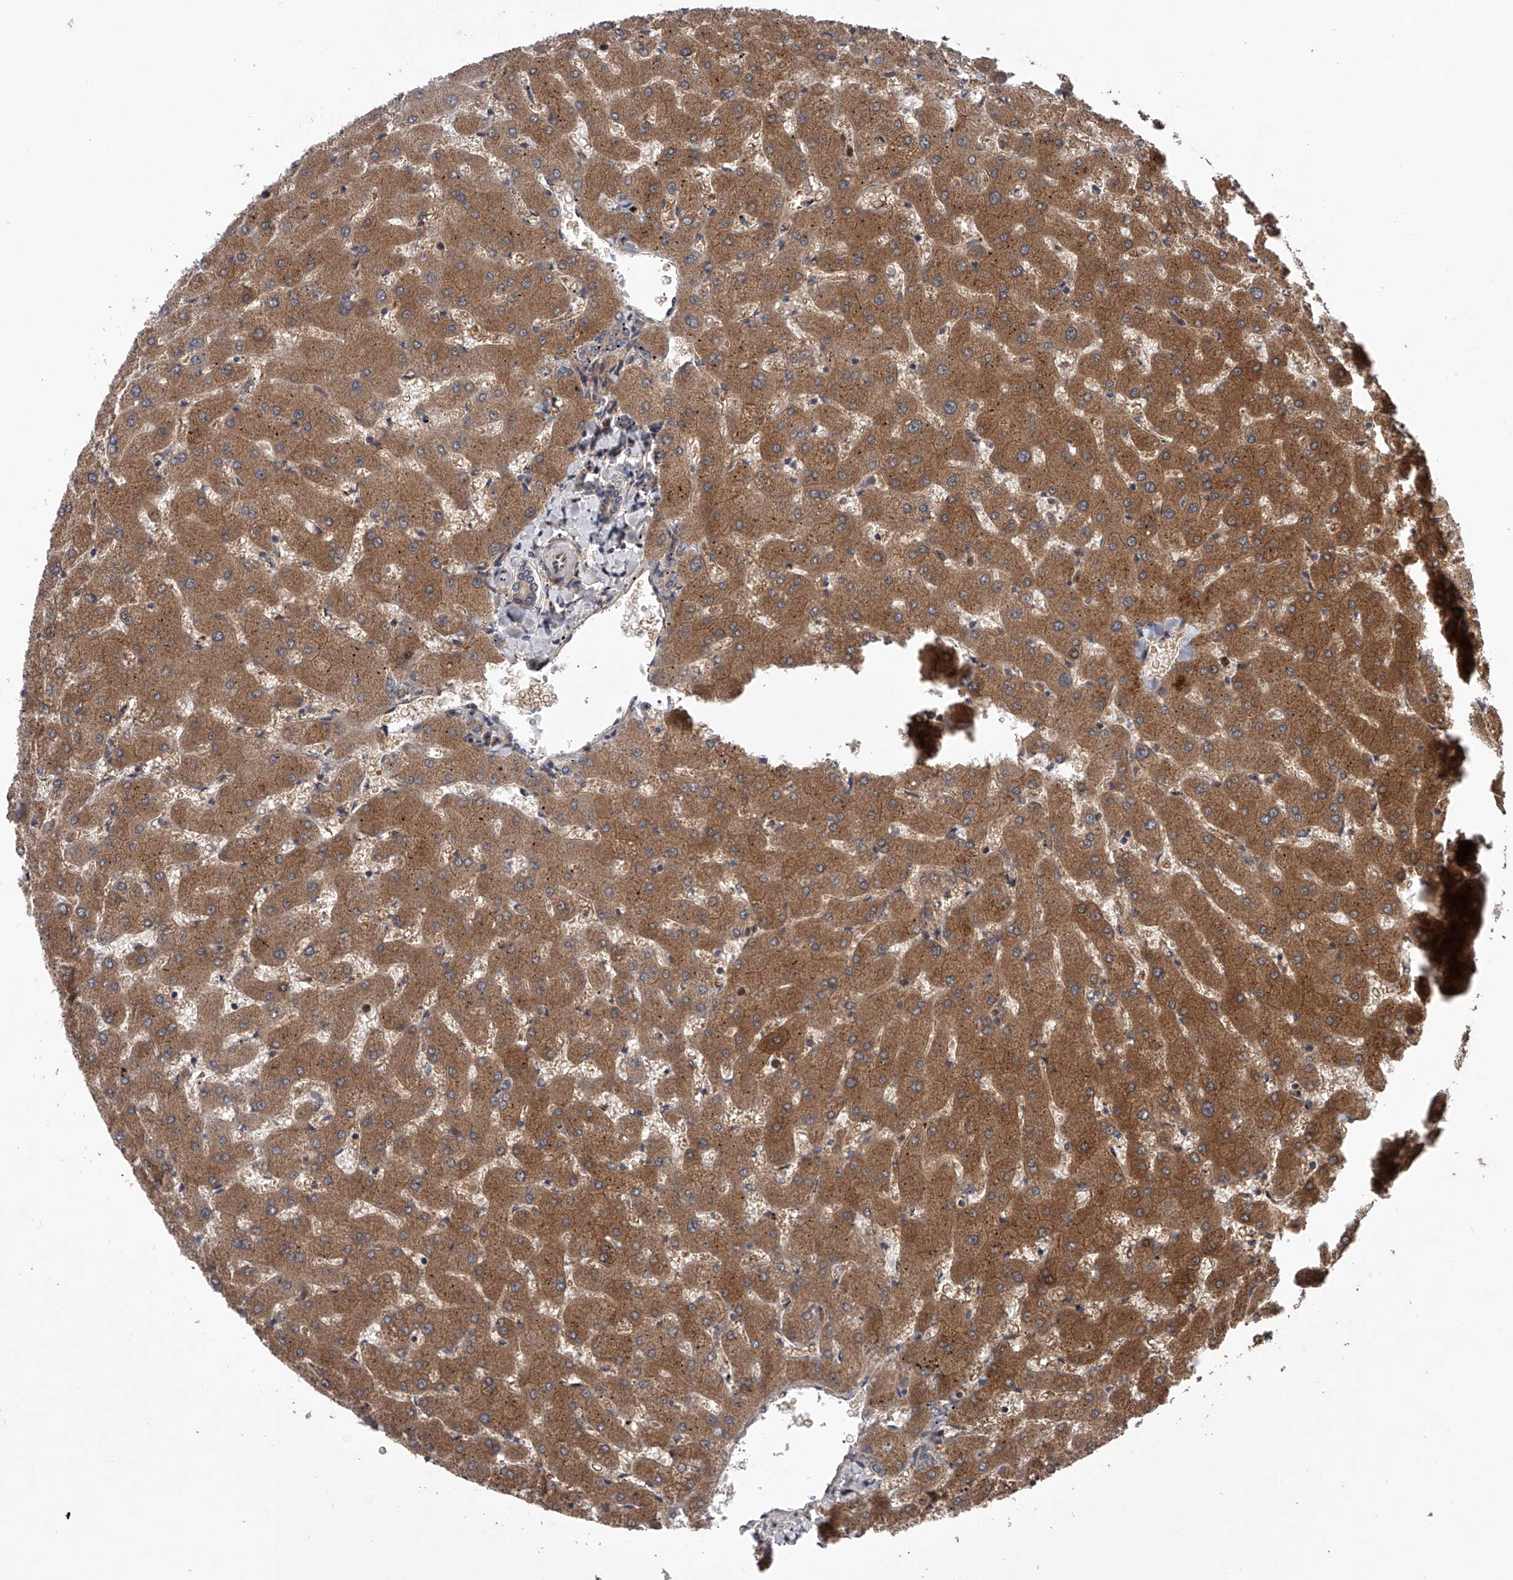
{"staining": {"intensity": "moderate", "quantity": "25%-75%", "location": "cytoplasmic/membranous"}, "tissue": "liver", "cell_type": "Cholangiocytes", "image_type": "normal", "snomed": [{"axis": "morphology", "description": "Normal tissue, NOS"}, {"axis": "topography", "description": "Liver"}], "caption": "Immunohistochemistry histopathology image of normal liver: human liver stained using immunohistochemistry (IHC) exhibits medium levels of moderate protein expression localized specifically in the cytoplasmic/membranous of cholangiocytes, appearing as a cytoplasmic/membranous brown color.", "gene": "MAP3K11", "patient": {"sex": "female", "age": 63}}